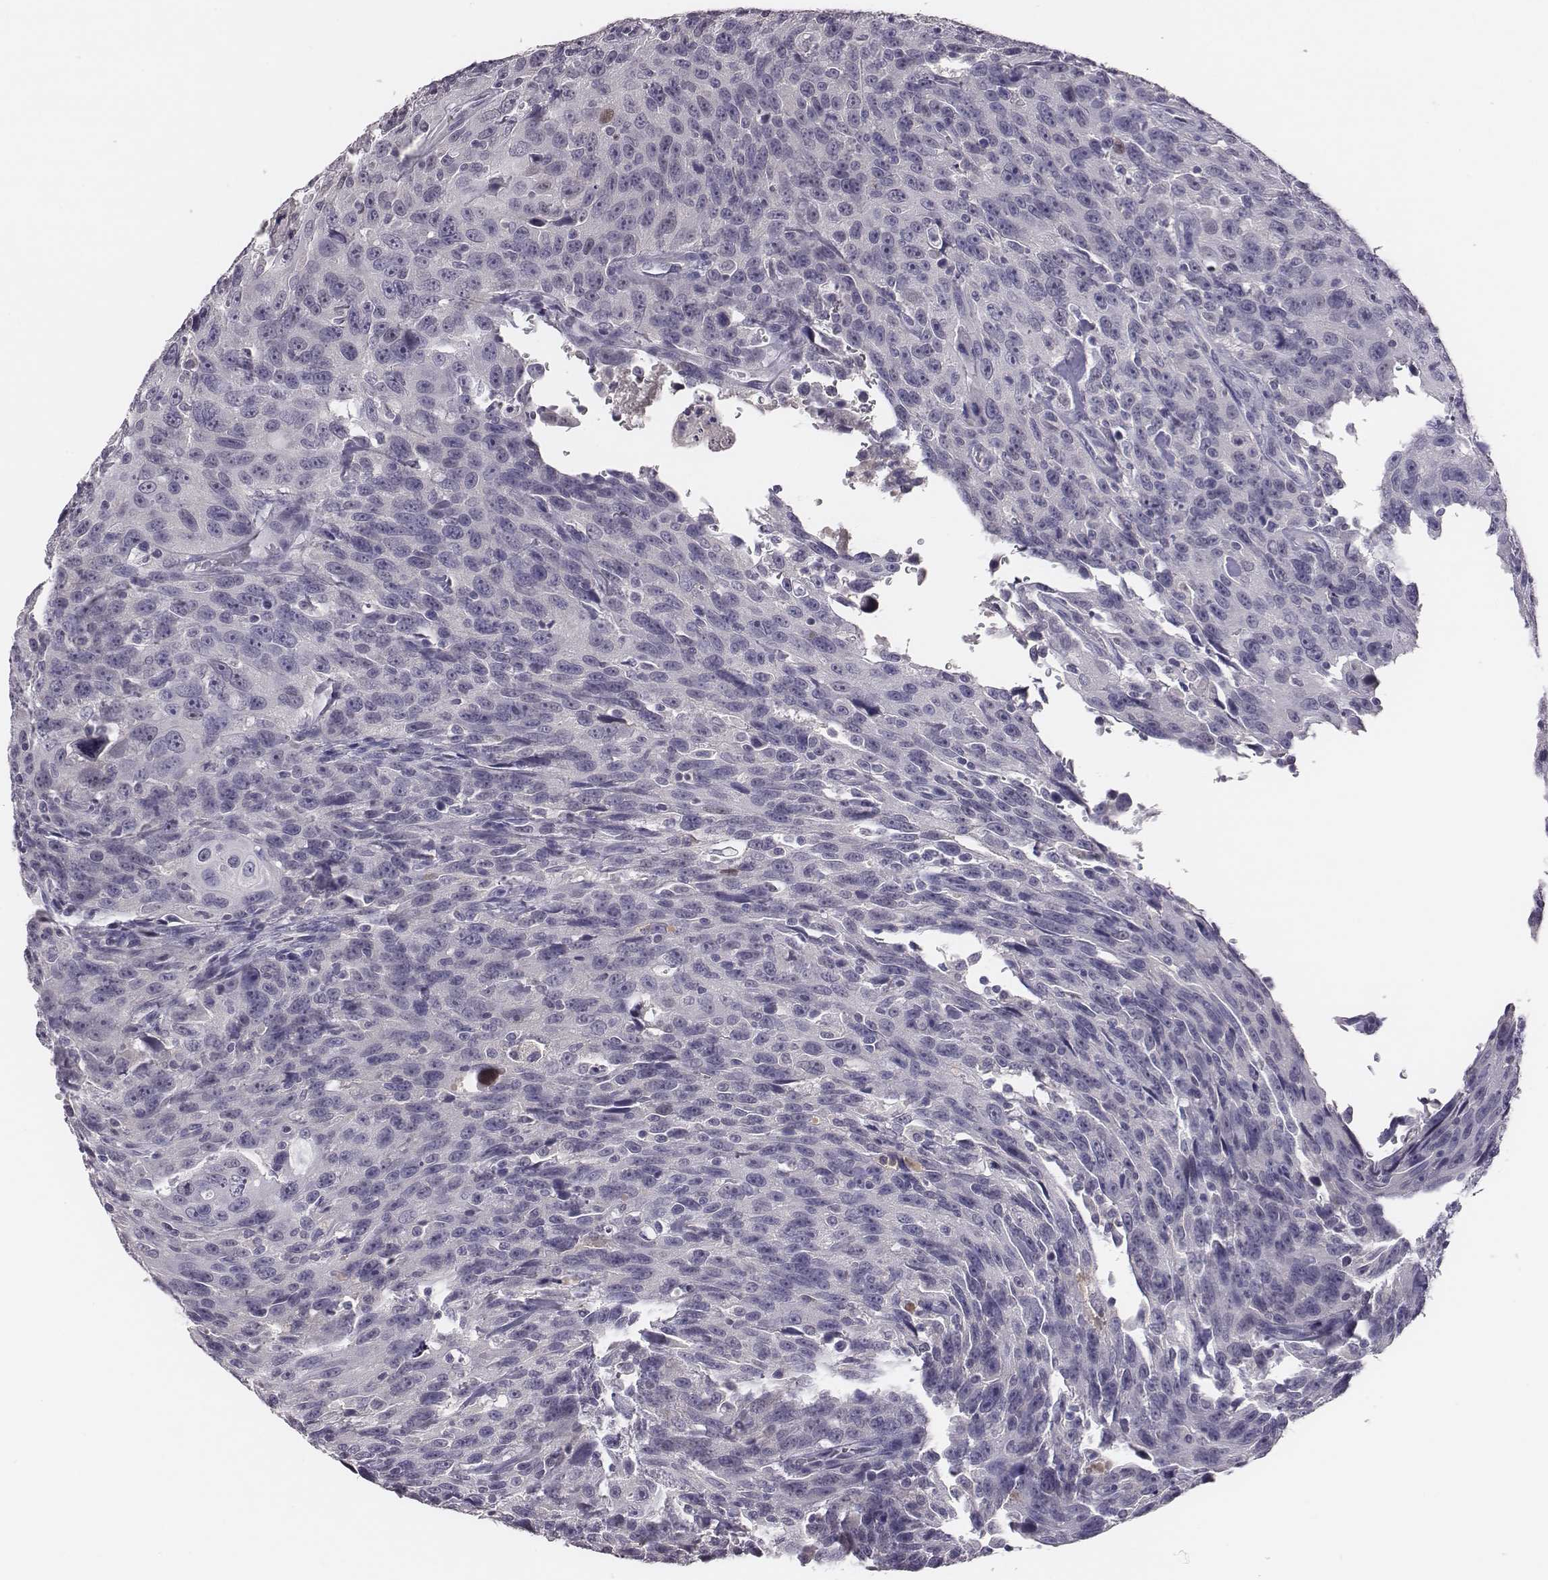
{"staining": {"intensity": "negative", "quantity": "none", "location": "none"}, "tissue": "urothelial cancer", "cell_type": "Tumor cells", "image_type": "cancer", "snomed": [{"axis": "morphology", "description": "Urothelial carcinoma, NOS"}, {"axis": "morphology", "description": "Urothelial carcinoma, High grade"}, {"axis": "topography", "description": "Urinary bladder"}], "caption": "Immunohistochemistry image of neoplastic tissue: human urothelial cancer stained with DAB reveals no significant protein positivity in tumor cells.", "gene": "EN1", "patient": {"sex": "female", "age": 73}}